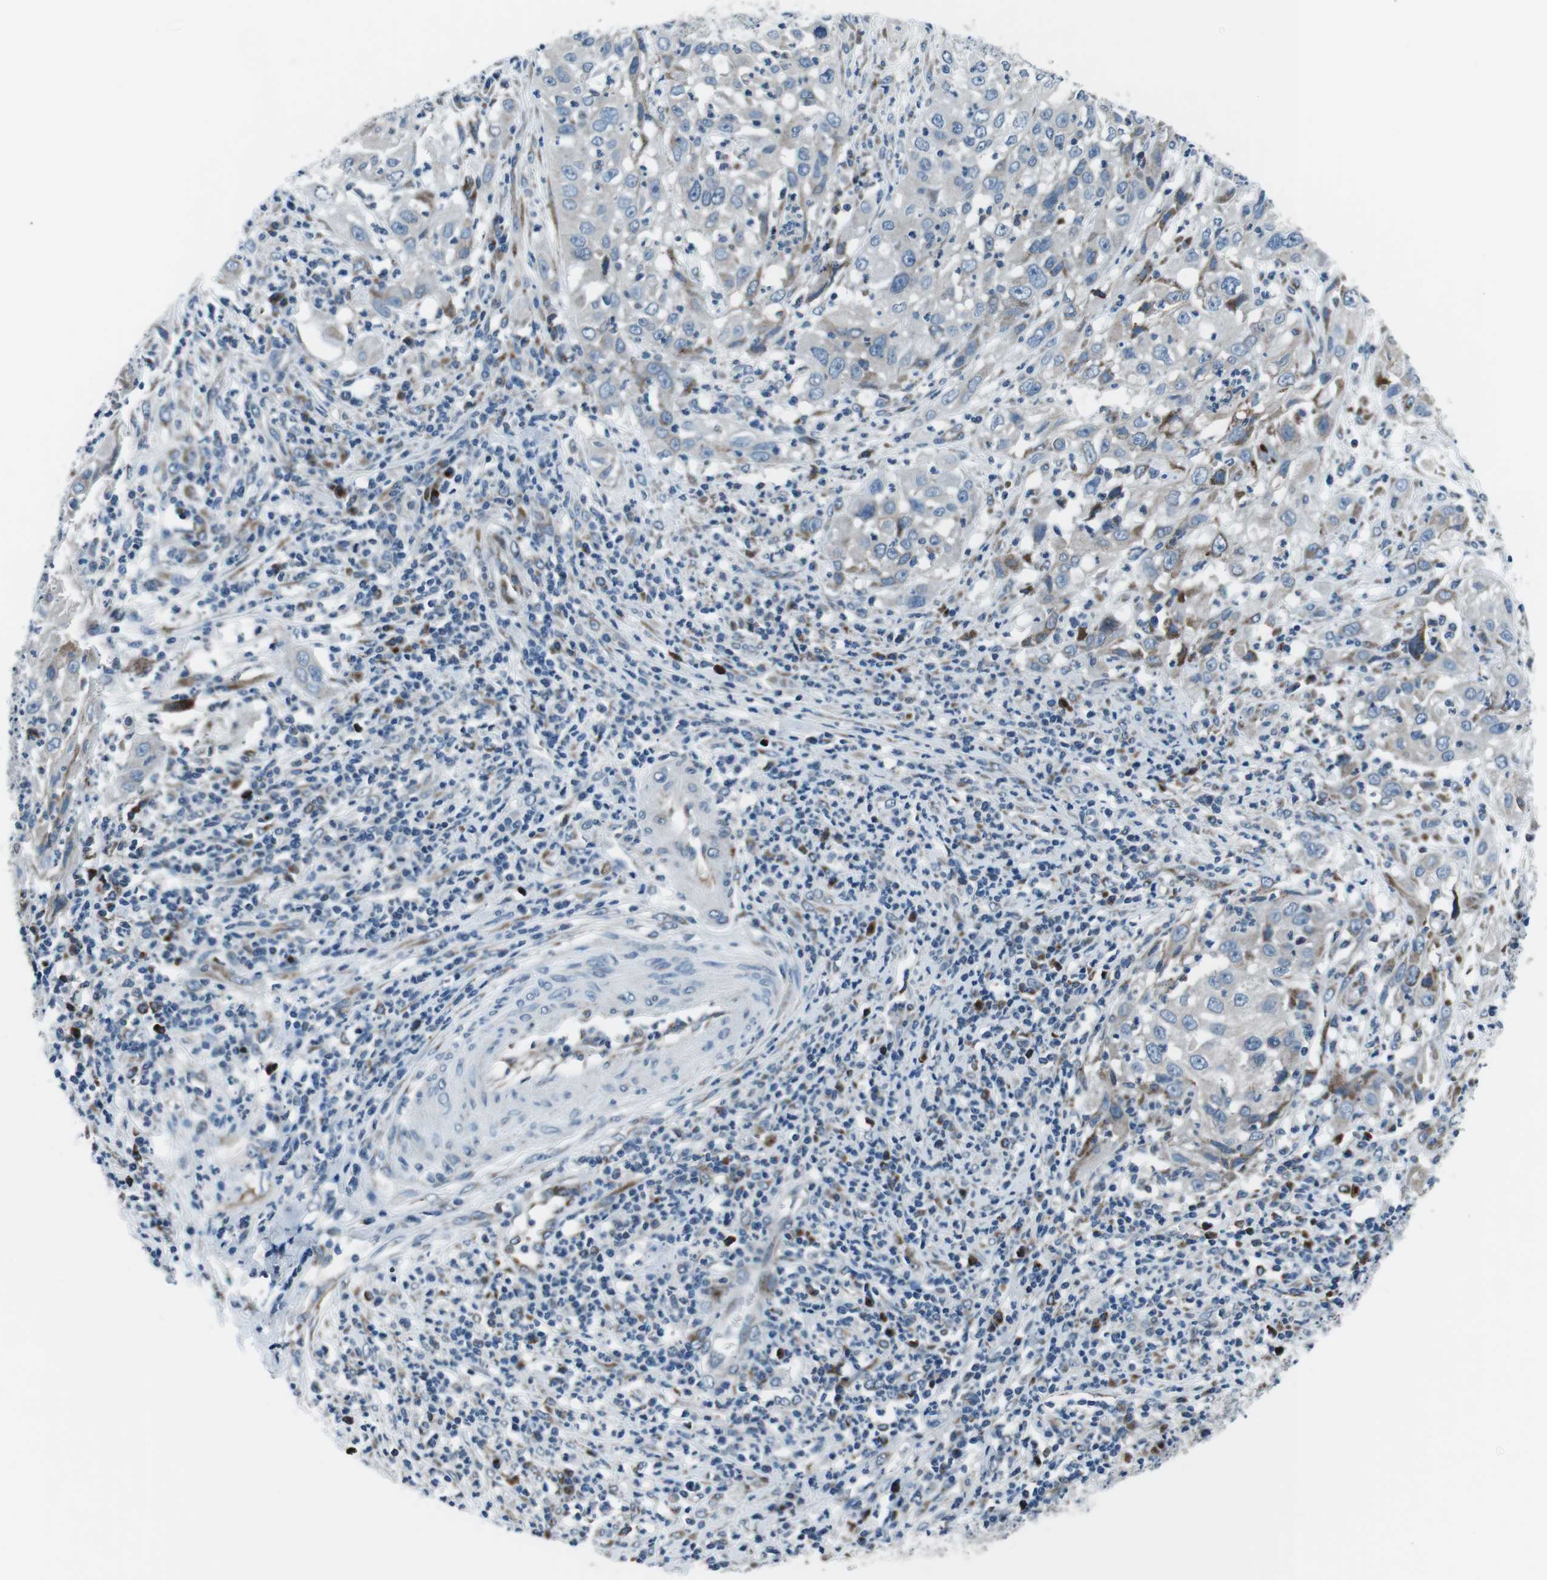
{"staining": {"intensity": "negative", "quantity": "none", "location": "none"}, "tissue": "cervical cancer", "cell_type": "Tumor cells", "image_type": "cancer", "snomed": [{"axis": "morphology", "description": "Squamous cell carcinoma, NOS"}, {"axis": "topography", "description": "Cervix"}], "caption": "Immunohistochemical staining of human squamous cell carcinoma (cervical) demonstrates no significant positivity in tumor cells. (DAB immunohistochemistry (IHC), high magnification).", "gene": "NUCB2", "patient": {"sex": "female", "age": 32}}